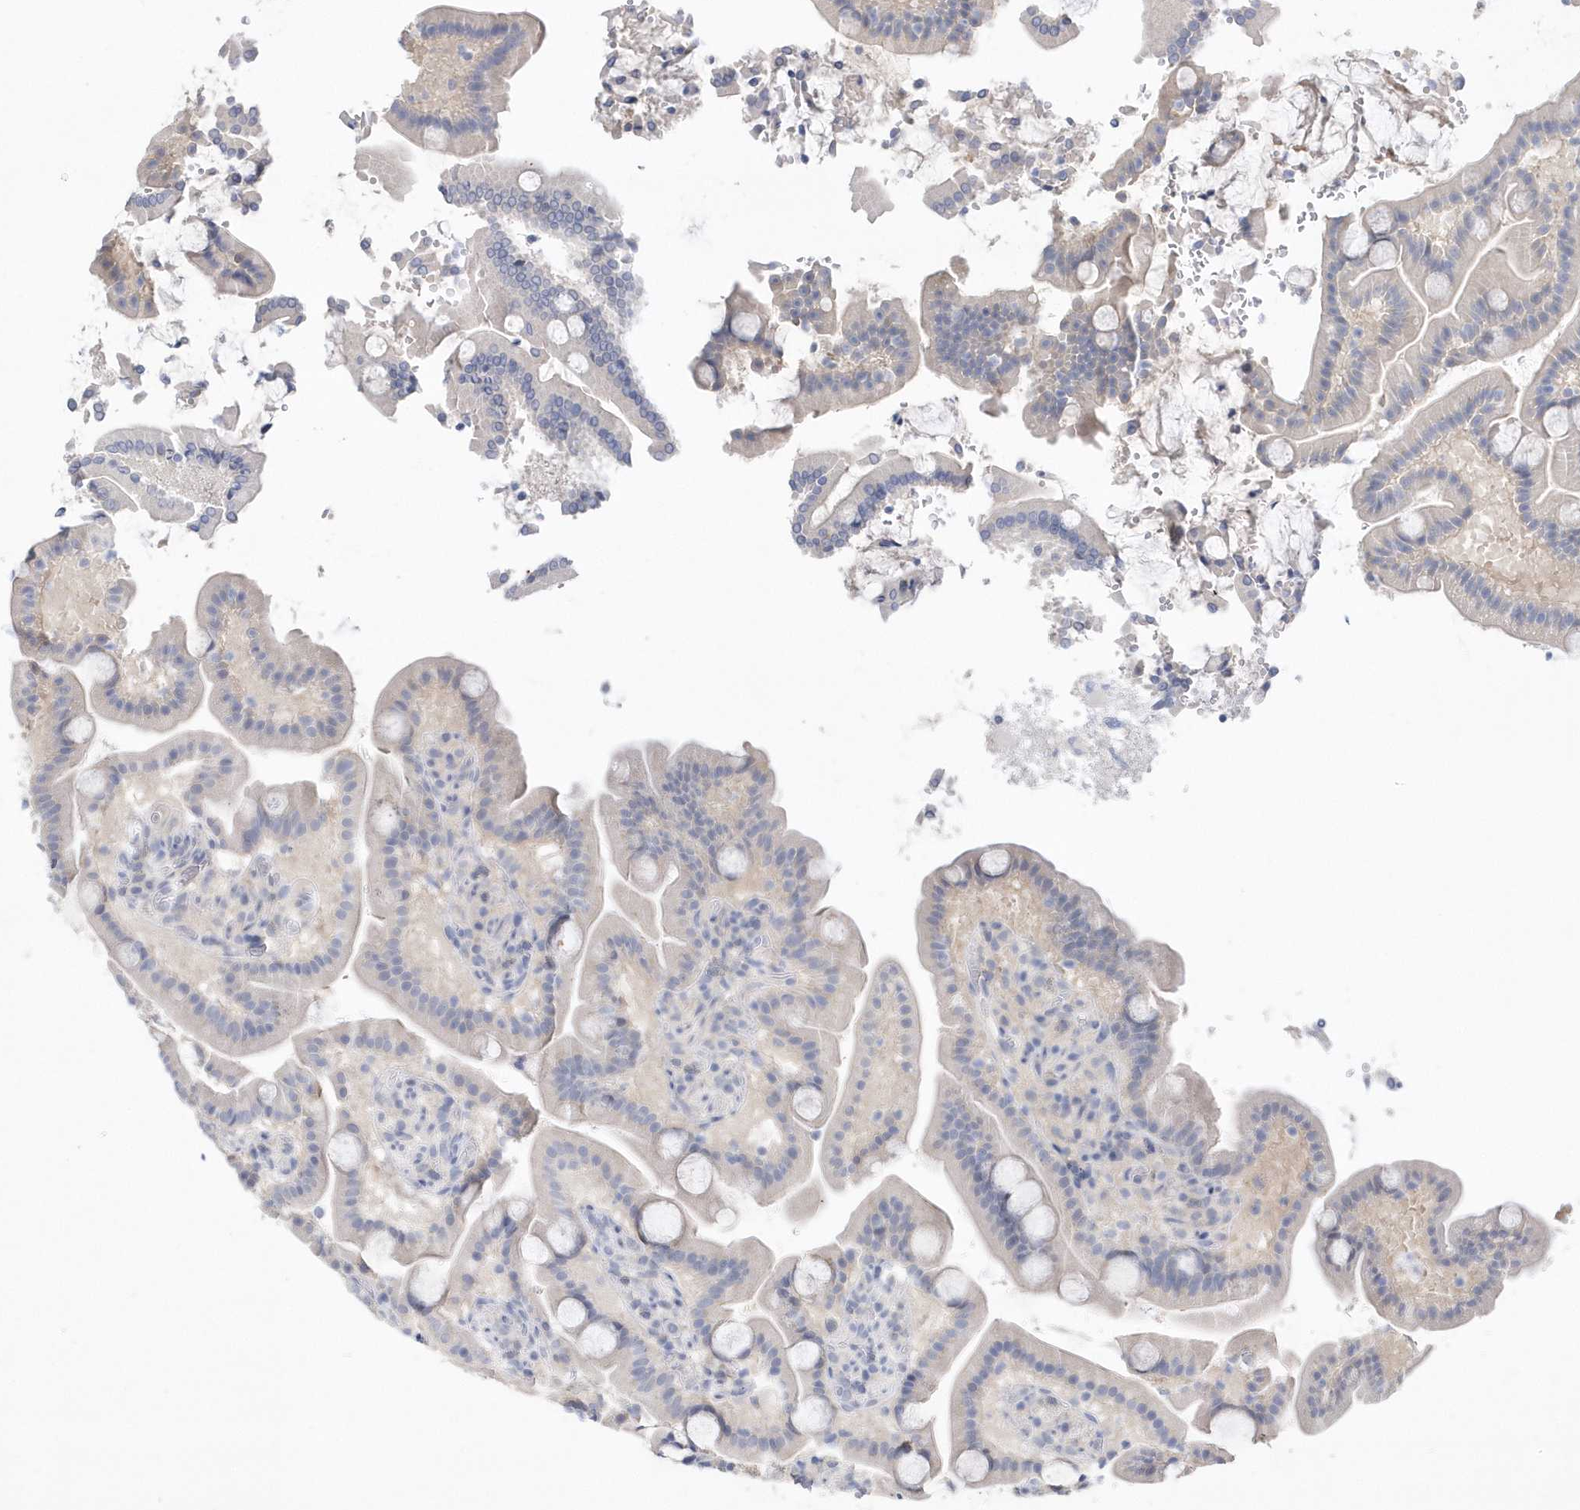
{"staining": {"intensity": "negative", "quantity": "none", "location": "none"}, "tissue": "duodenum", "cell_type": "Glandular cells", "image_type": "normal", "snomed": [{"axis": "morphology", "description": "Normal tissue, NOS"}, {"axis": "topography", "description": "Duodenum"}], "caption": "This is an IHC histopathology image of normal duodenum. There is no expression in glandular cells.", "gene": "RPEL1", "patient": {"sex": "male", "age": 55}}